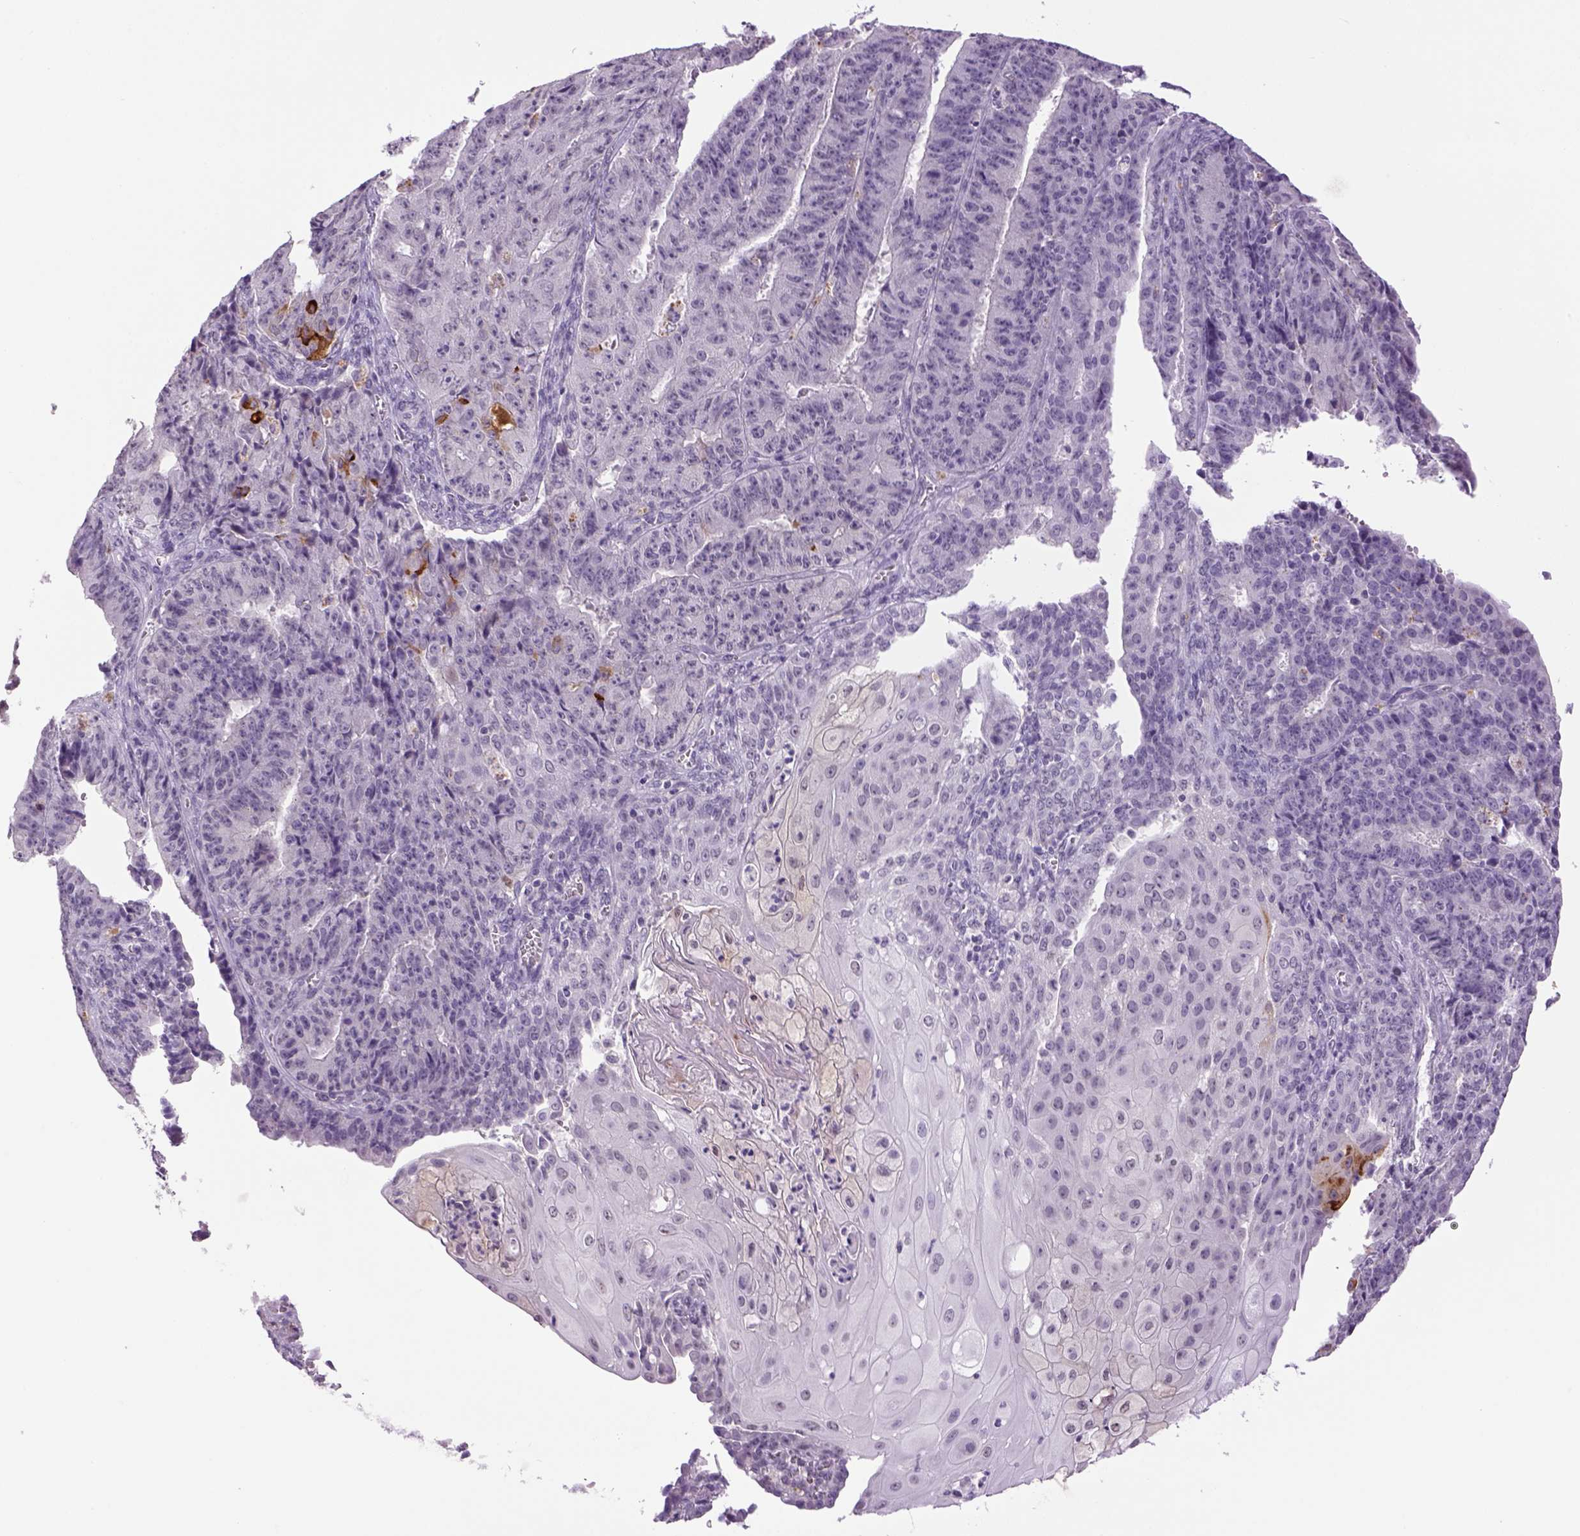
{"staining": {"intensity": "negative", "quantity": "none", "location": "none"}, "tissue": "ovarian cancer", "cell_type": "Tumor cells", "image_type": "cancer", "snomed": [{"axis": "morphology", "description": "Carcinoma, endometroid"}, {"axis": "topography", "description": "Ovary"}], "caption": "Immunohistochemistry (IHC) micrograph of neoplastic tissue: human ovarian cancer stained with DAB exhibits no significant protein expression in tumor cells.", "gene": "DBH", "patient": {"sex": "female", "age": 42}}